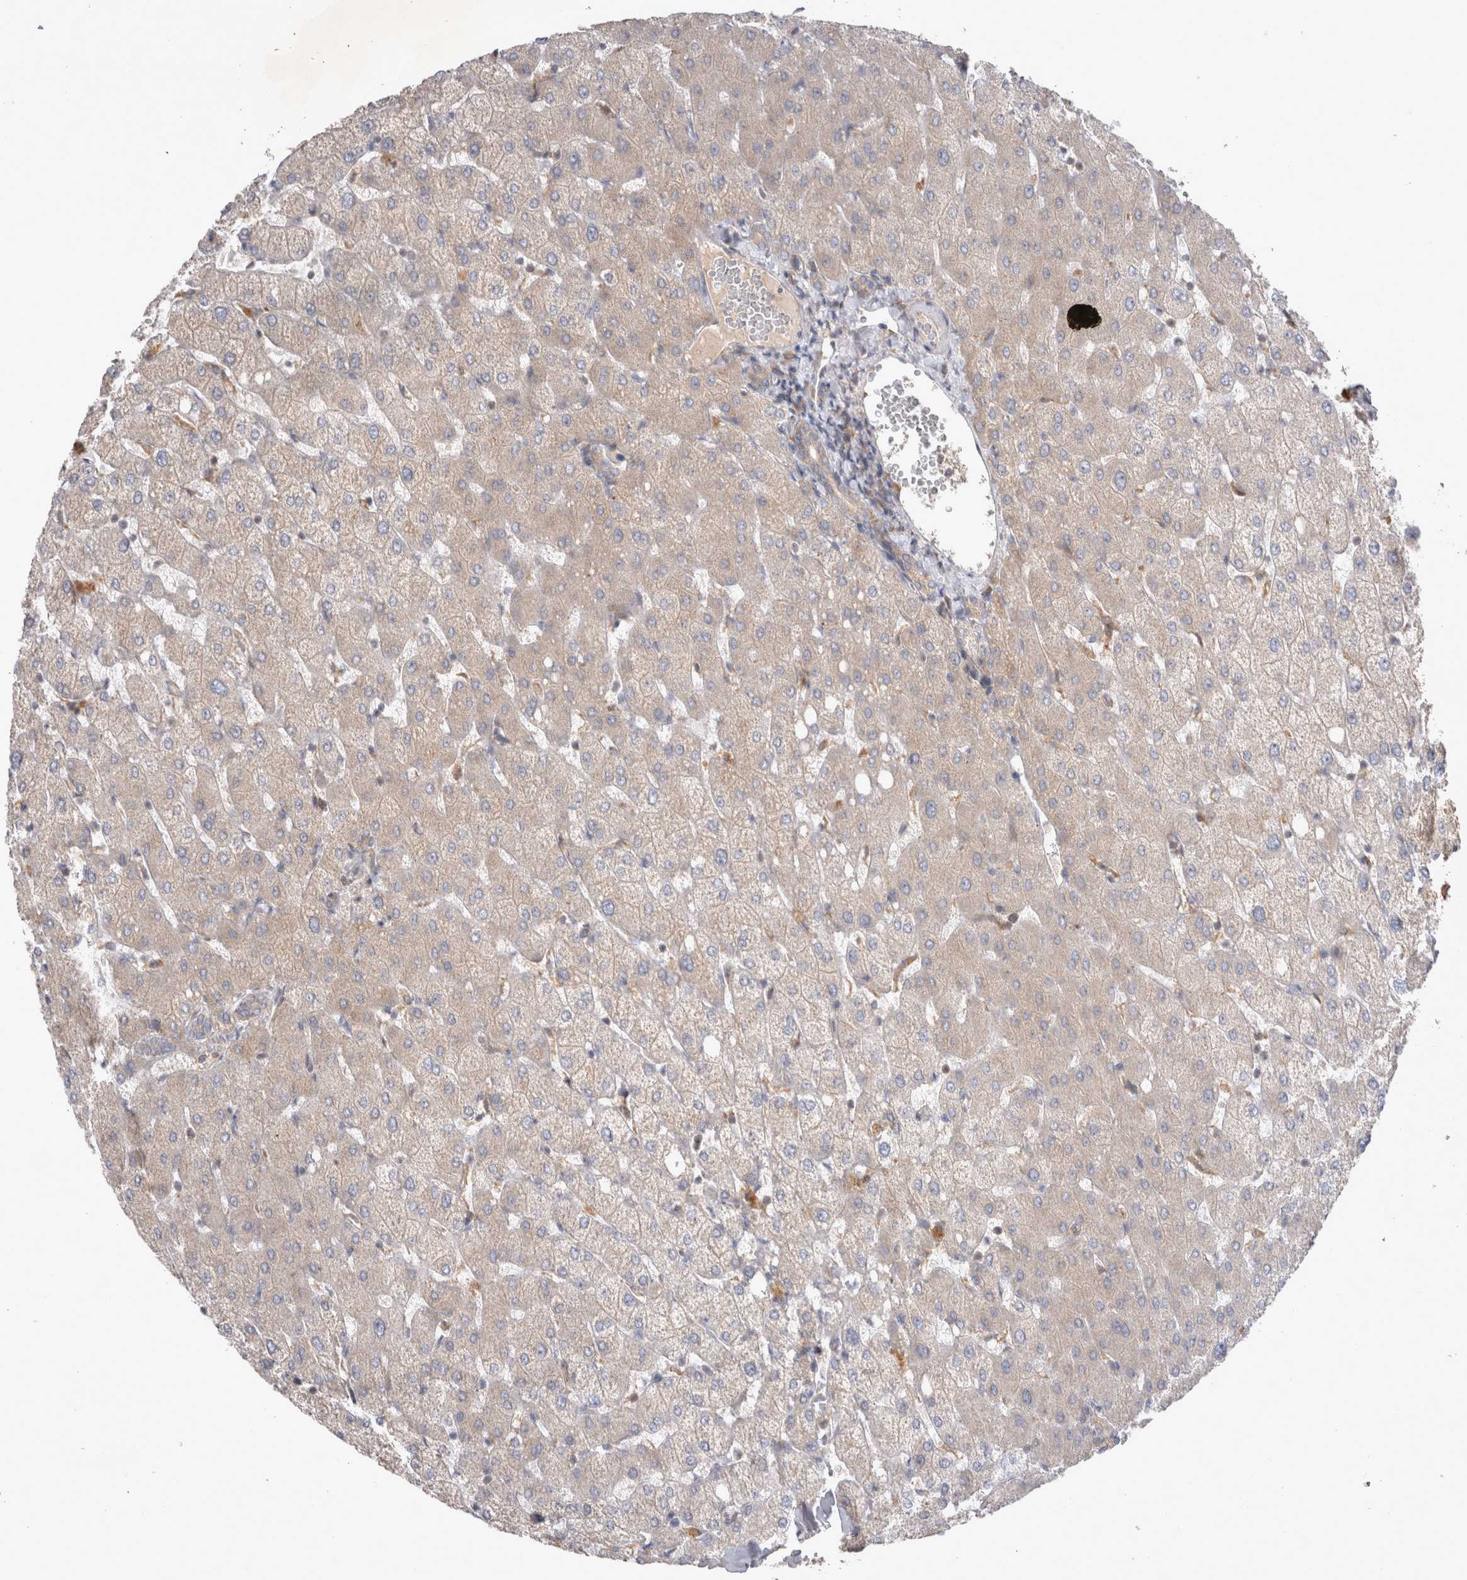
{"staining": {"intensity": "weak", "quantity": "25%-75%", "location": "cytoplasmic/membranous"}, "tissue": "liver", "cell_type": "Cholangiocytes", "image_type": "normal", "snomed": [{"axis": "morphology", "description": "Normal tissue, NOS"}, {"axis": "topography", "description": "Liver"}], "caption": "Immunohistochemical staining of unremarkable liver exhibits weak cytoplasmic/membranous protein positivity in approximately 25%-75% of cholangiocytes.", "gene": "SRD5A3", "patient": {"sex": "female", "age": 54}}